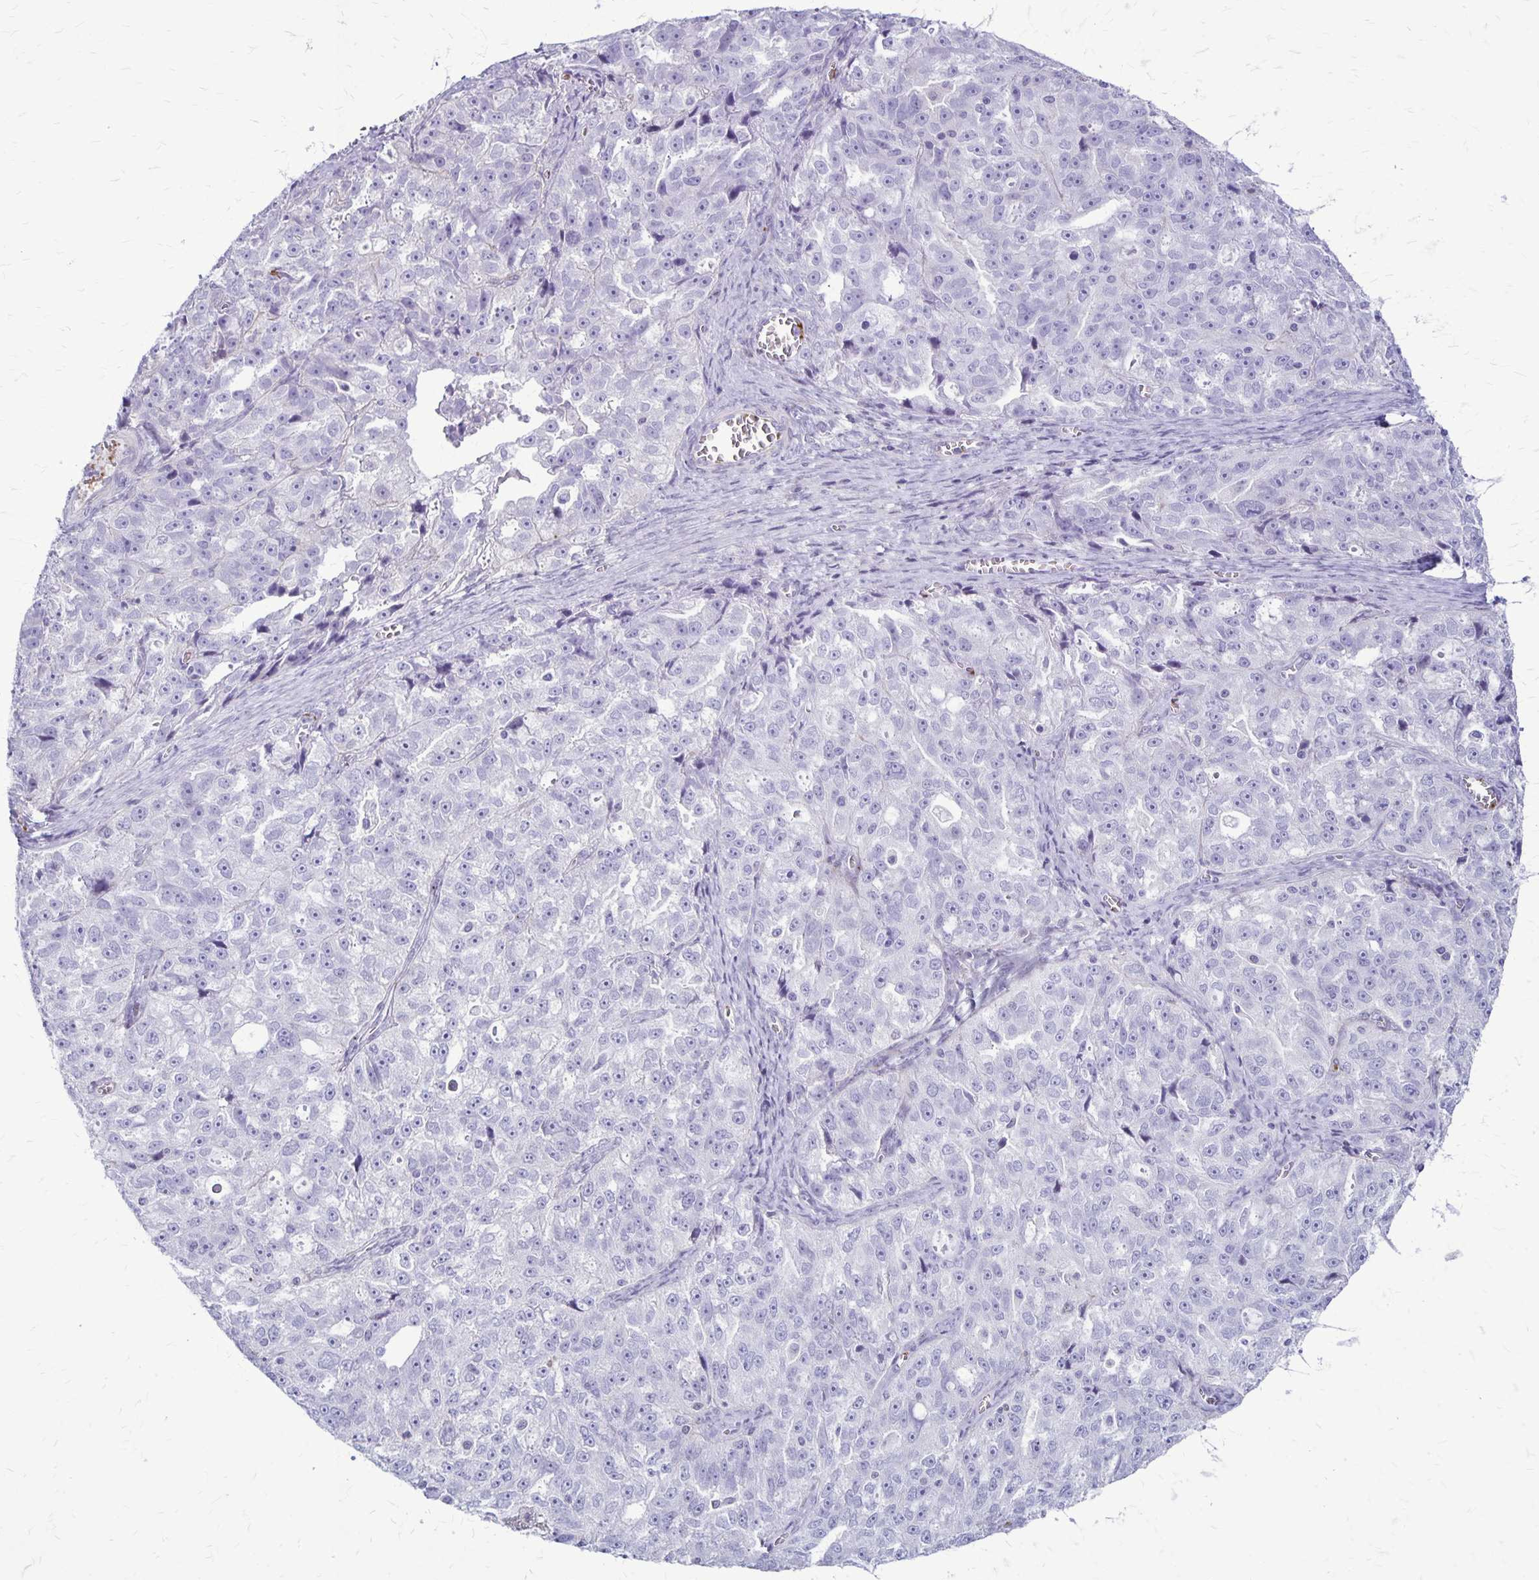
{"staining": {"intensity": "negative", "quantity": "none", "location": "none"}, "tissue": "ovarian cancer", "cell_type": "Tumor cells", "image_type": "cancer", "snomed": [{"axis": "morphology", "description": "Cystadenocarcinoma, serous, NOS"}, {"axis": "topography", "description": "Ovary"}], "caption": "IHC of human ovarian cancer (serous cystadenocarcinoma) shows no positivity in tumor cells.", "gene": "GP9", "patient": {"sex": "female", "age": 51}}